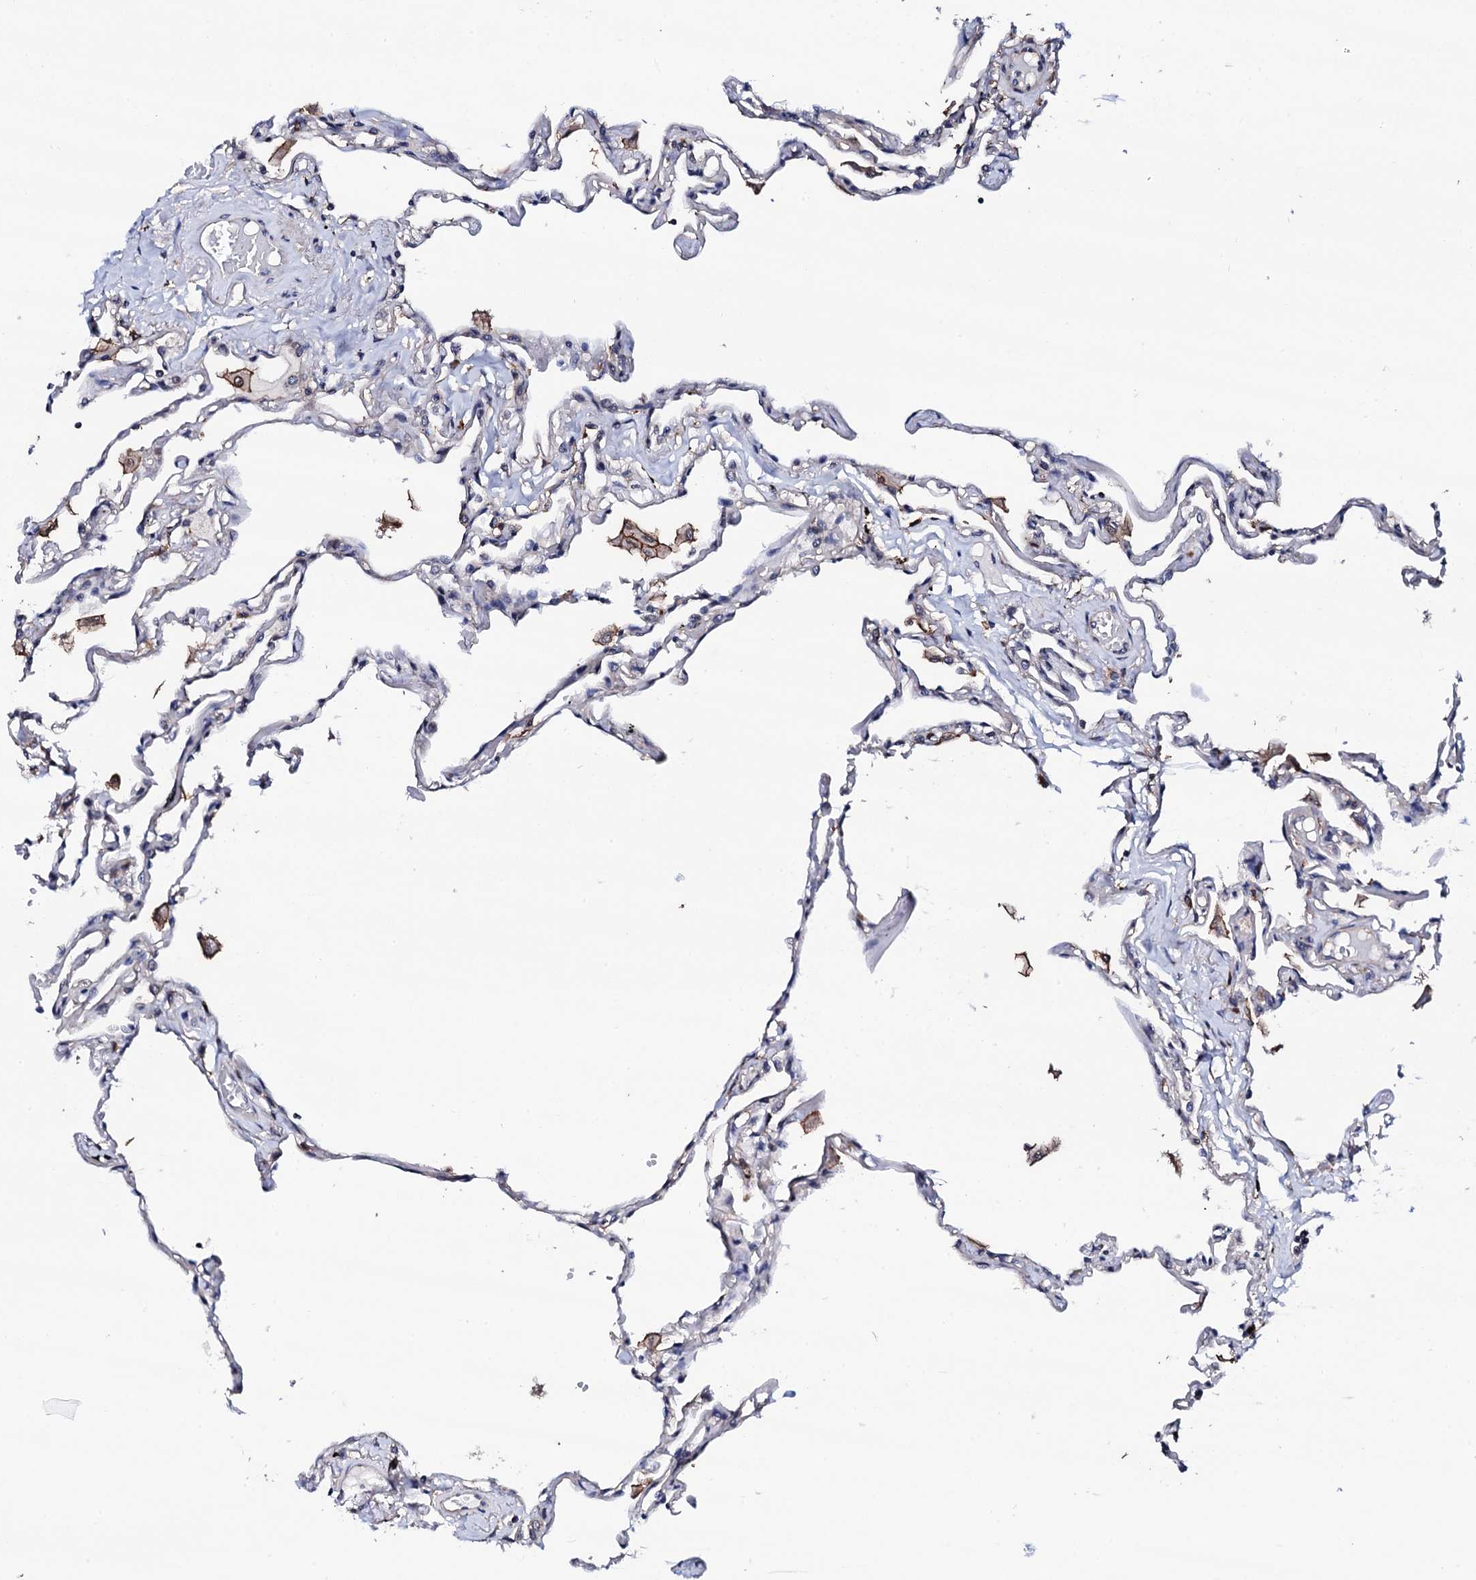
{"staining": {"intensity": "negative", "quantity": "none", "location": "none"}, "tissue": "lung", "cell_type": "Alveolar cells", "image_type": "normal", "snomed": [{"axis": "morphology", "description": "Normal tissue, NOS"}, {"axis": "topography", "description": "Lung"}], "caption": "A histopathology image of lung stained for a protein displays no brown staining in alveolar cells.", "gene": "EDC3", "patient": {"sex": "female", "age": 67}}